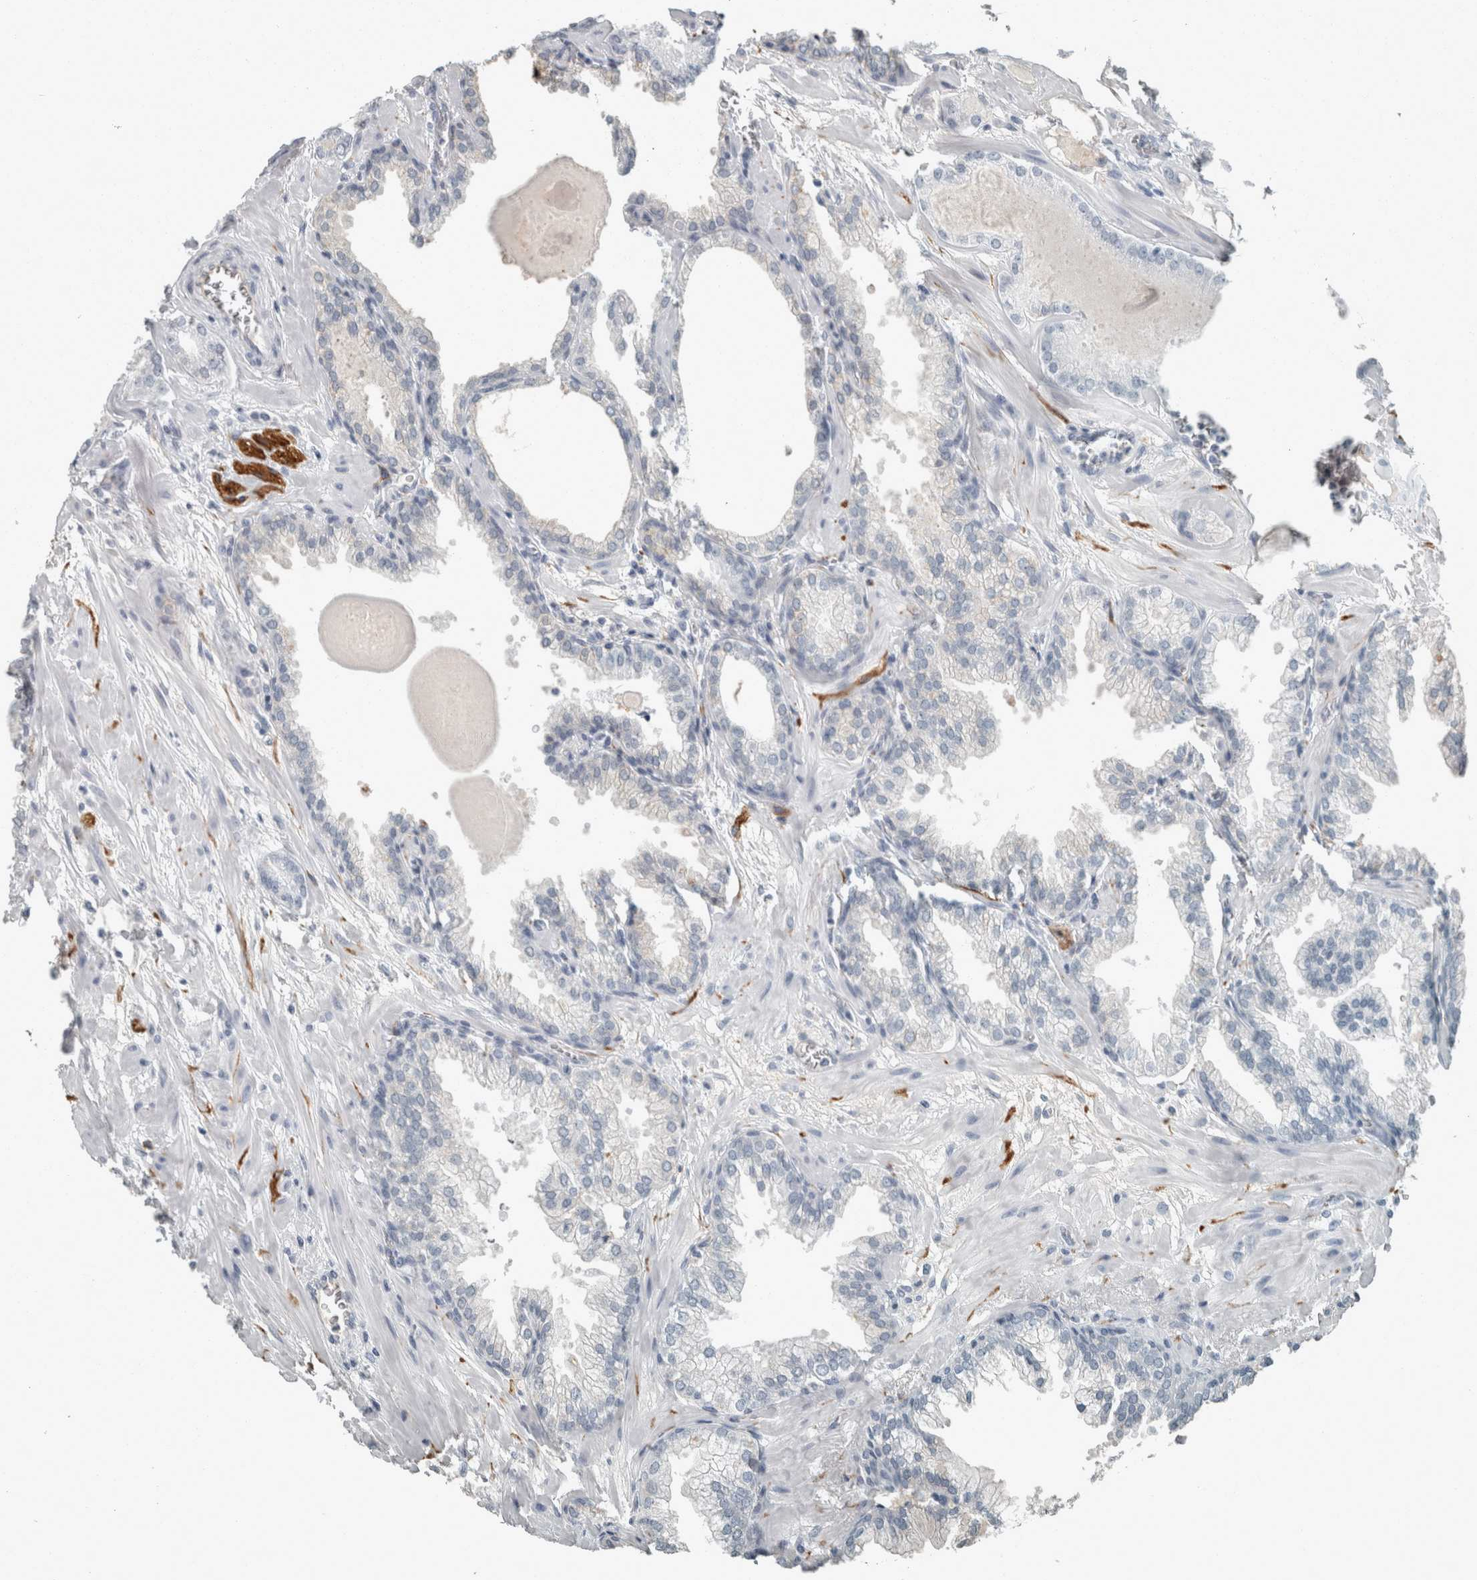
{"staining": {"intensity": "negative", "quantity": "none", "location": "none"}, "tissue": "prostate cancer", "cell_type": "Tumor cells", "image_type": "cancer", "snomed": [{"axis": "morphology", "description": "Adenocarcinoma, Low grade"}, {"axis": "topography", "description": "Prostate"}], "caption": "Immunohistochemistry (IHC) photomicrograph of neoplastic tissue: prostate low-grade adenocarcinoma stained with DAB displays no significant protein positivity in tumor cells.", "gene": "CHL1", "patient": {"sex": "male", "age": 59}}